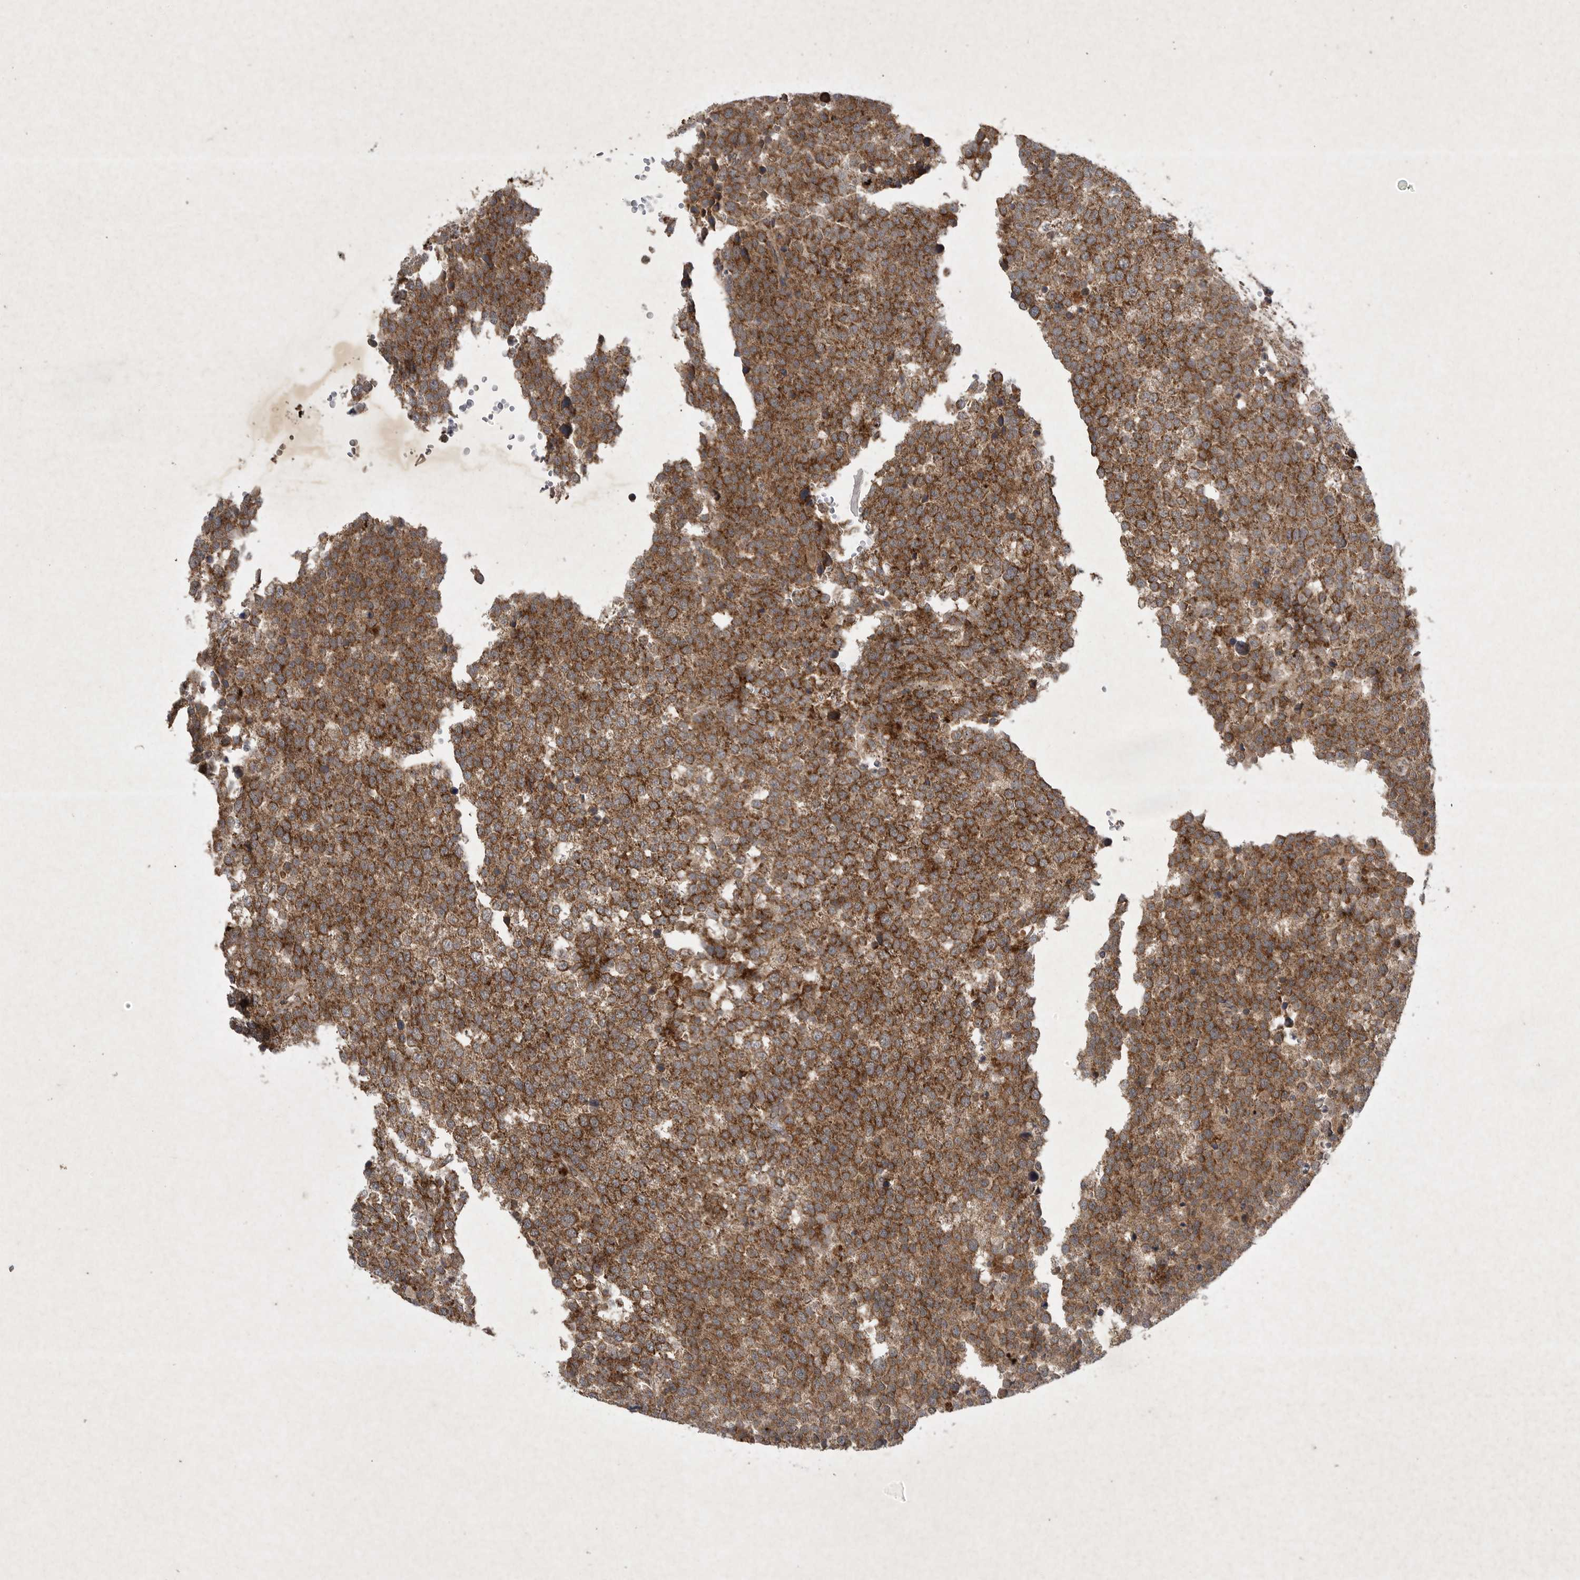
{"staining": {"intensity": "strong", "quantity": ">75%", "location": "cytoplasmic/membranous"}, "tissue": "testis cancer", "cell_type": "Tumor cells", "image_type": "cancer", "snomed": [{"axis": "morphology", "description": "Seminoma, NOS"}, {"axis": "topography", "description": "Testis"}], "caption": "Protein expression by immunohistochemistry (IHC) exhibits strong cytoplasmic/membranous positivity in approximately >75% of tumor cells in testis seminoma.", "gene": "DDR1", "patient": {"sex": "male", "age": 71}}